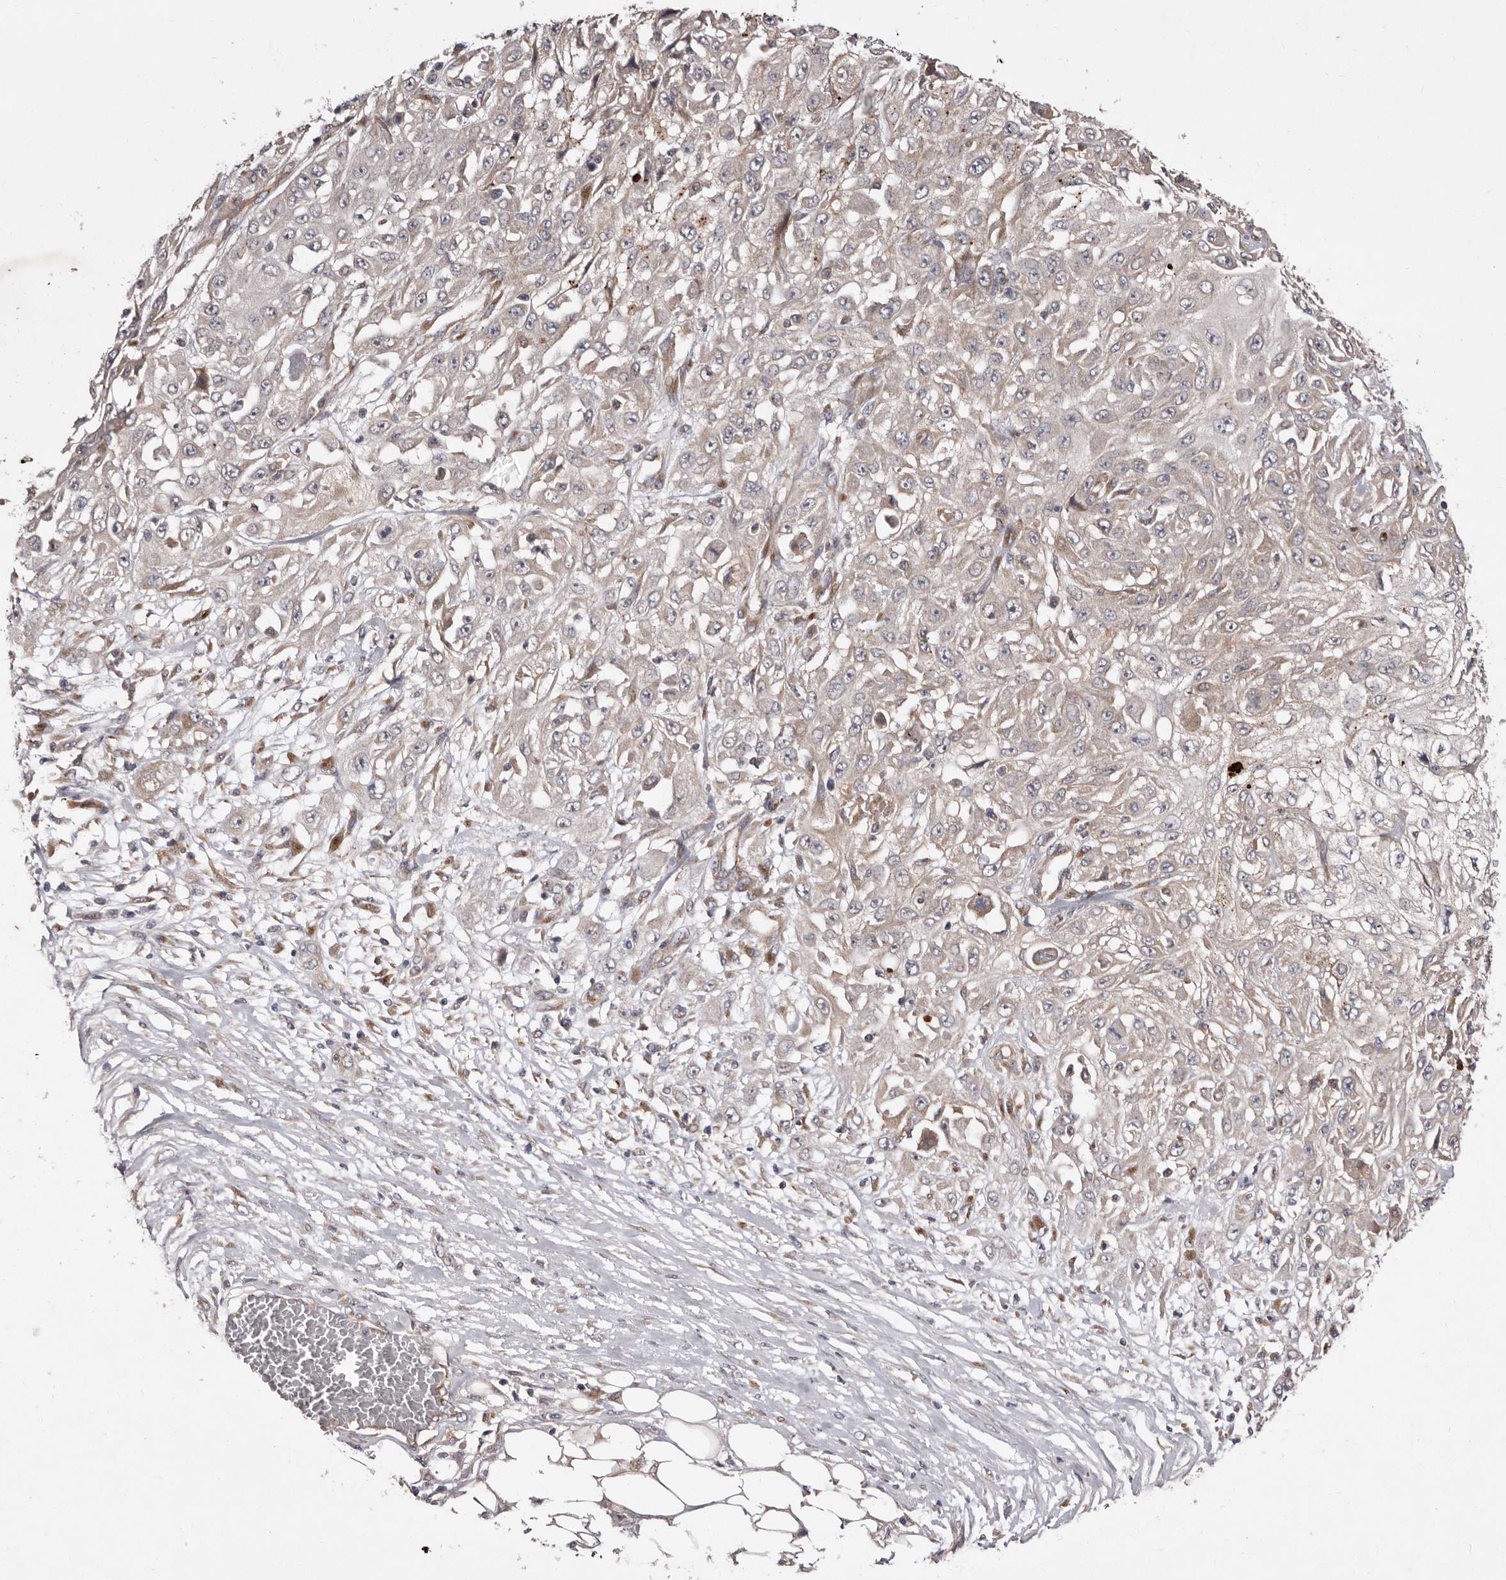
{"staining": {"intensity": "weak", "quantity": "<25%", "location": "cytoplasmic/membranous"}, "tissue": "skin cancer", "cell_type": "Tumor cells", "image_type": "cancer", "snomed": [{"axis": "morphology", "description": "Squamous cell carcinoma, NOS"}, {"axis": "morphology", "description": "Squamous cell carcinoma, metastatic, NOS"}, {"axis": "topography", "description": "Skin"}, {"axis": "topography", "description": "Lymph node"}], "caption": "Immunohistochemical staining of skin cancer (squamous cell carcinoma) displays no significant staining in tumor cells.", "gene": "FLAD1", "patient": {"sex": "male", "age": 75}}